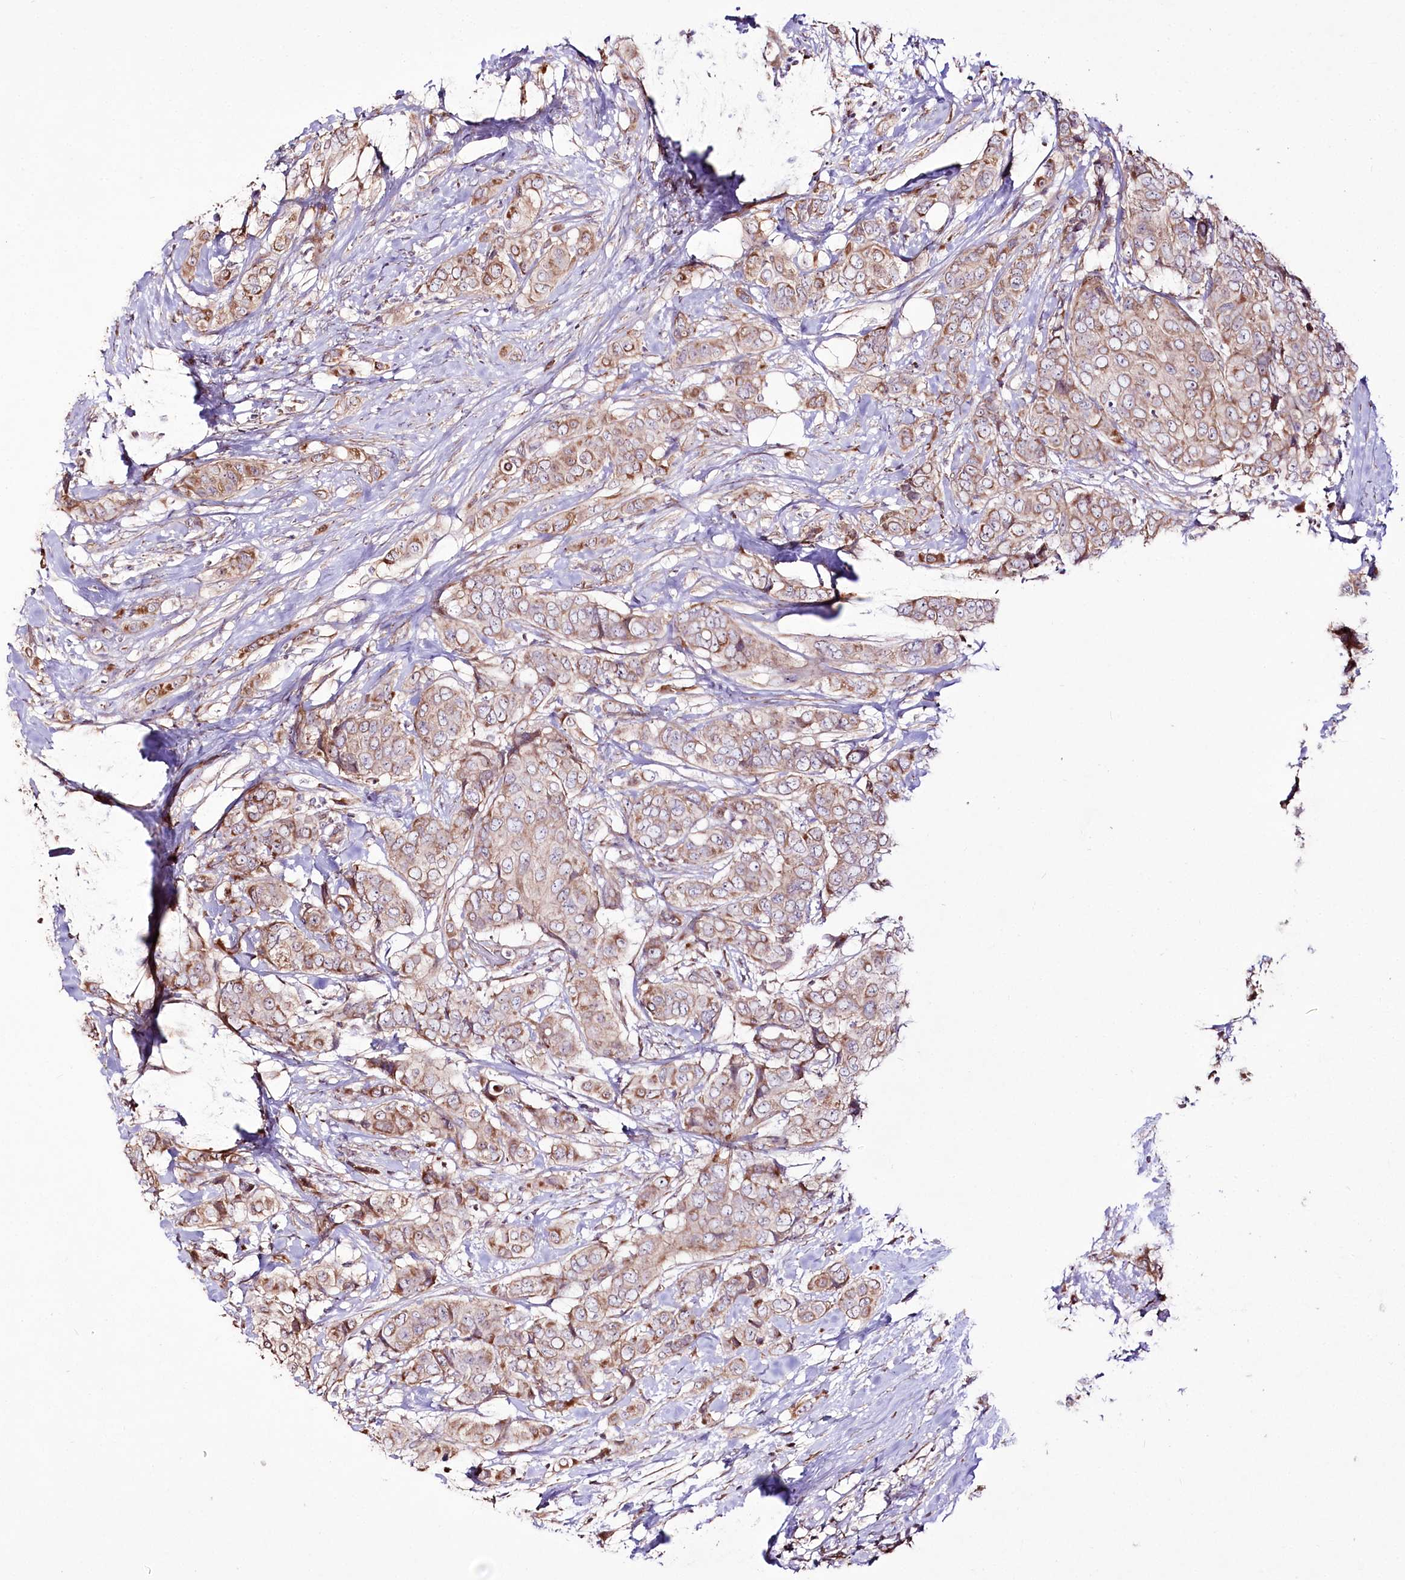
{"staining": {"intensity": "moderate", "quantity": "25%-75%", "location": "cytoplasmic/membranous"}, "tissue": "breast cancer", "cell_type": "Tumor cells", "image_type": "cancer", "snomed": [{"axis": "morphology", "description": "Lobular carcinoma"}, {"axis": "topography", "description": "Breast"}], "caption": "Immunohistochemistry (IHC) photomicrograph of breast cancer stained for a protein (brown), which reveals medium levels of moderate cytoplasmic/membranous positivity in approximately 25%-75% of tumor cells.", "gene": "REXO2", "patient": {"sex": "female", "age": 51}}